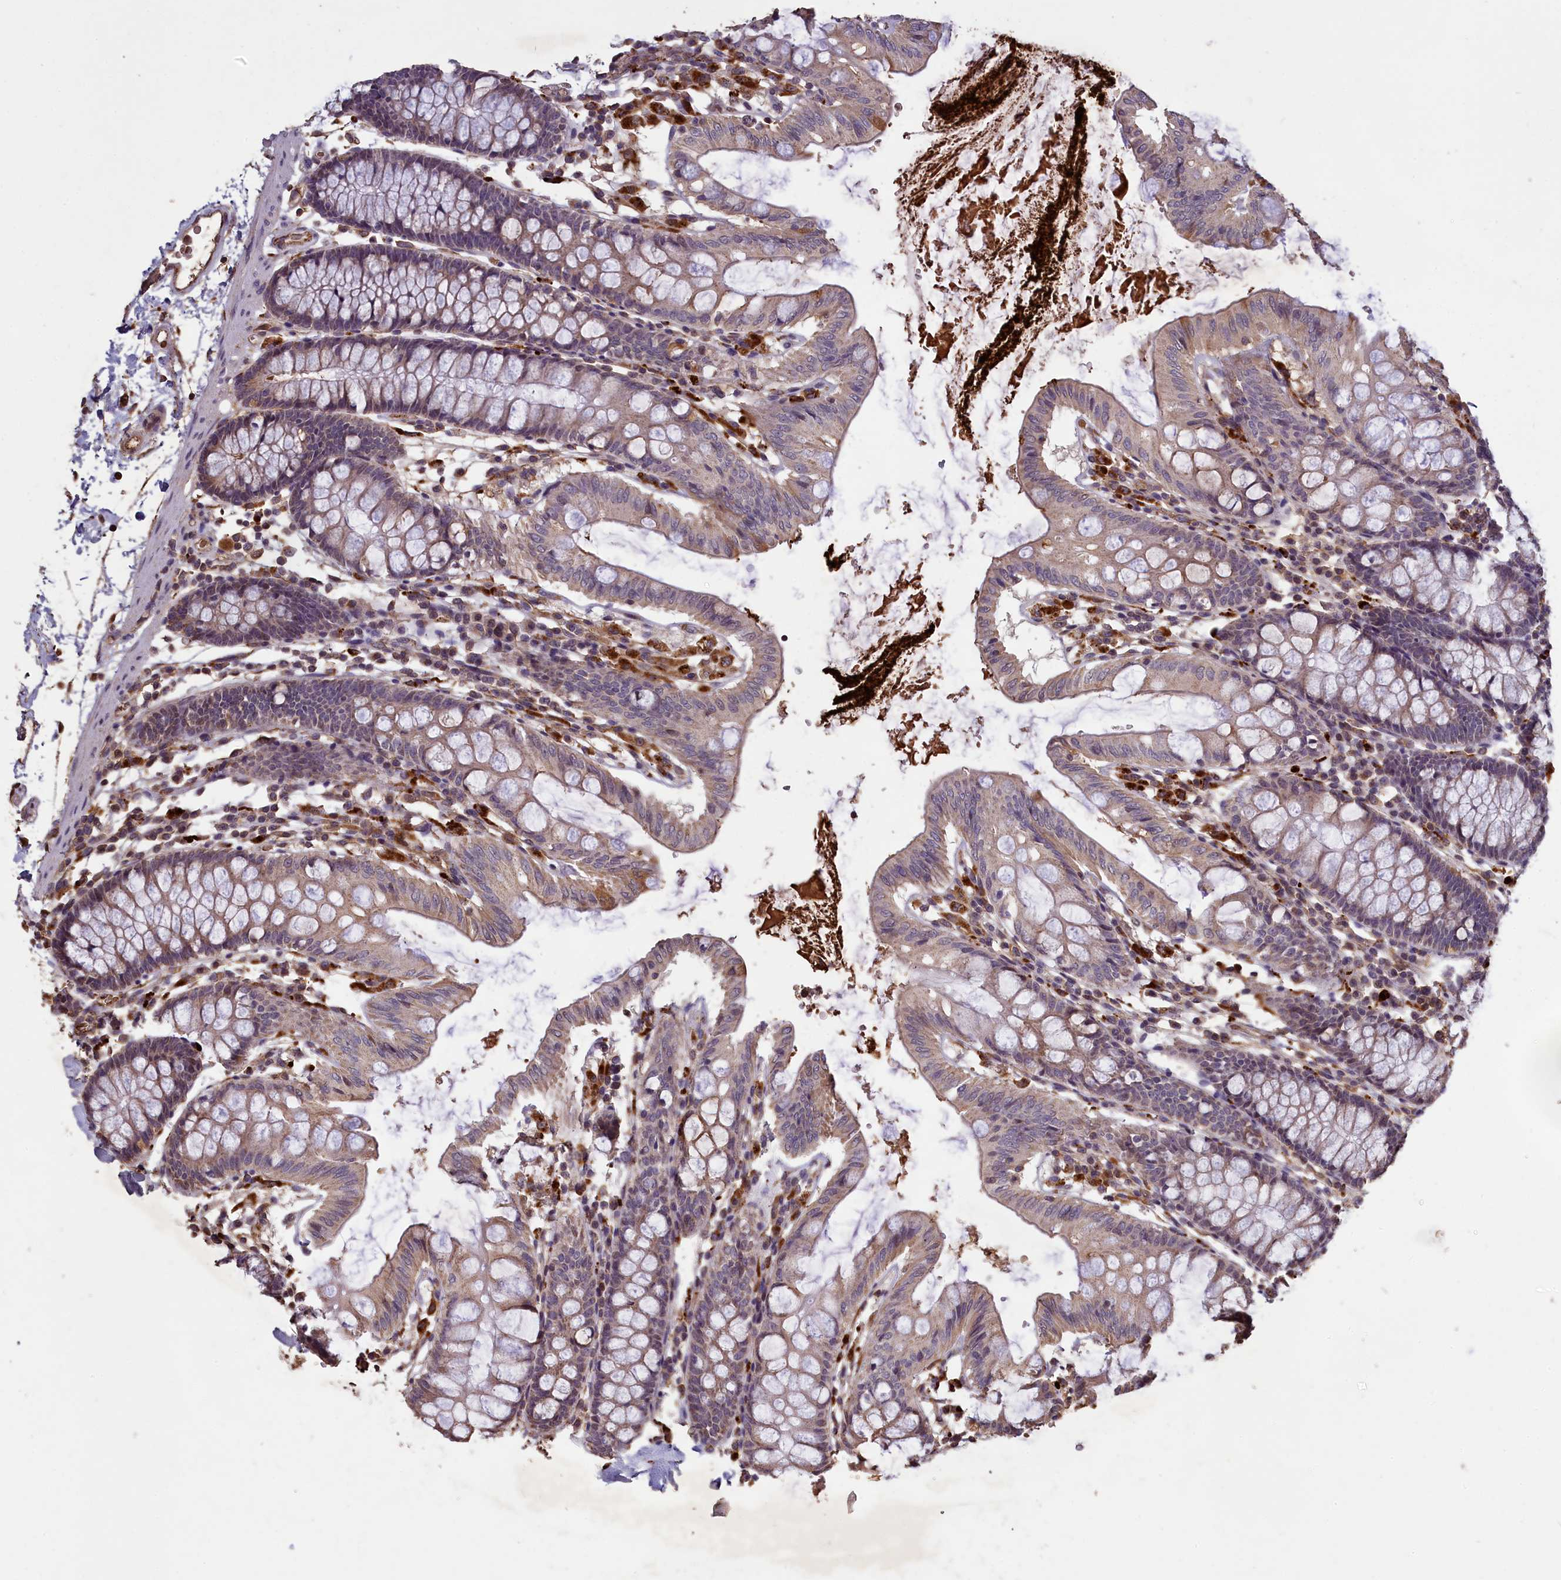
{"staining": {"intensity": "weak", "quantity": "25%-75%", "location": "cytoplasmic/membranous"}, "tissue": "colon", "cell_type": "Endothelial cells", "image_type": "normal", "snomed": [{"axis": "morphology", "description": "Normal tissue, NOS"}, {"axis": "topography", "description": "Colon"}], "caption": "Endothelial cells reveal weak cytoplasmic/membranous expression in about 25%-75% of cells in benign colon.", "gene": "CLRN2", "patient": {"sex": "male", "age": 75}}